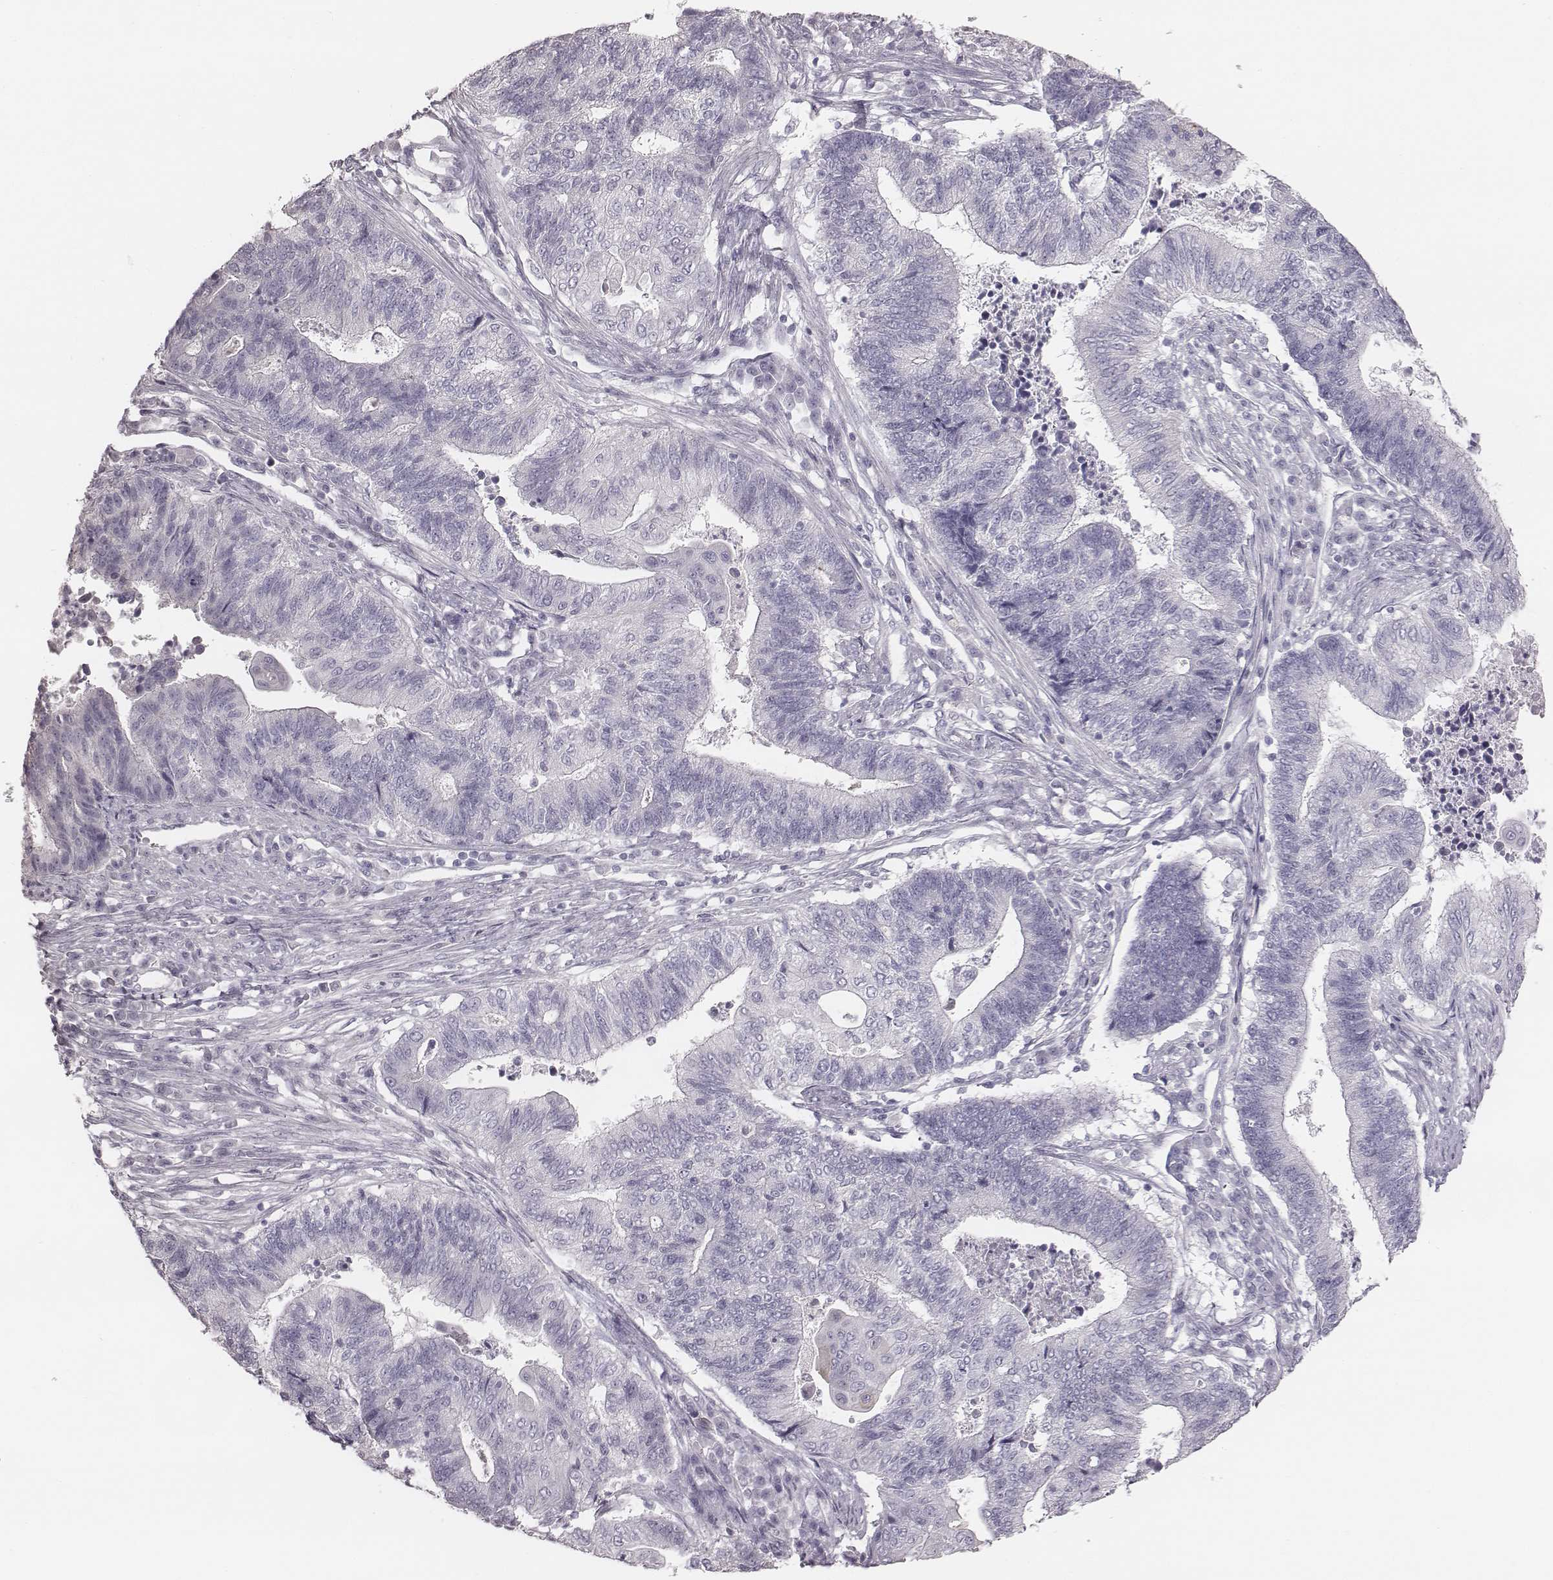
{"staining": {"intensity": "negative", "quantity": "none", "location": "none"}, "tissue": "endometrial cancer", "cell_type": "Tumor cells", "image_type": "cancer", "snomed": [{"axis": "morphology", "description": "Adenocarcinoma, NOS"}, {"axis": "topography", "description": "Uterus"}, {"axis": "topography", "description": "Endometrium"}], "caption": "Immunohistochemistry (IHC) of human endometrial adenocarcinoma reveals no staining in tumor cells. (Immunohistochemistry, brightfield microscopy, high magnification).", "gene": "C6orf58", "patient": {"sex": "female", "age": 54}}